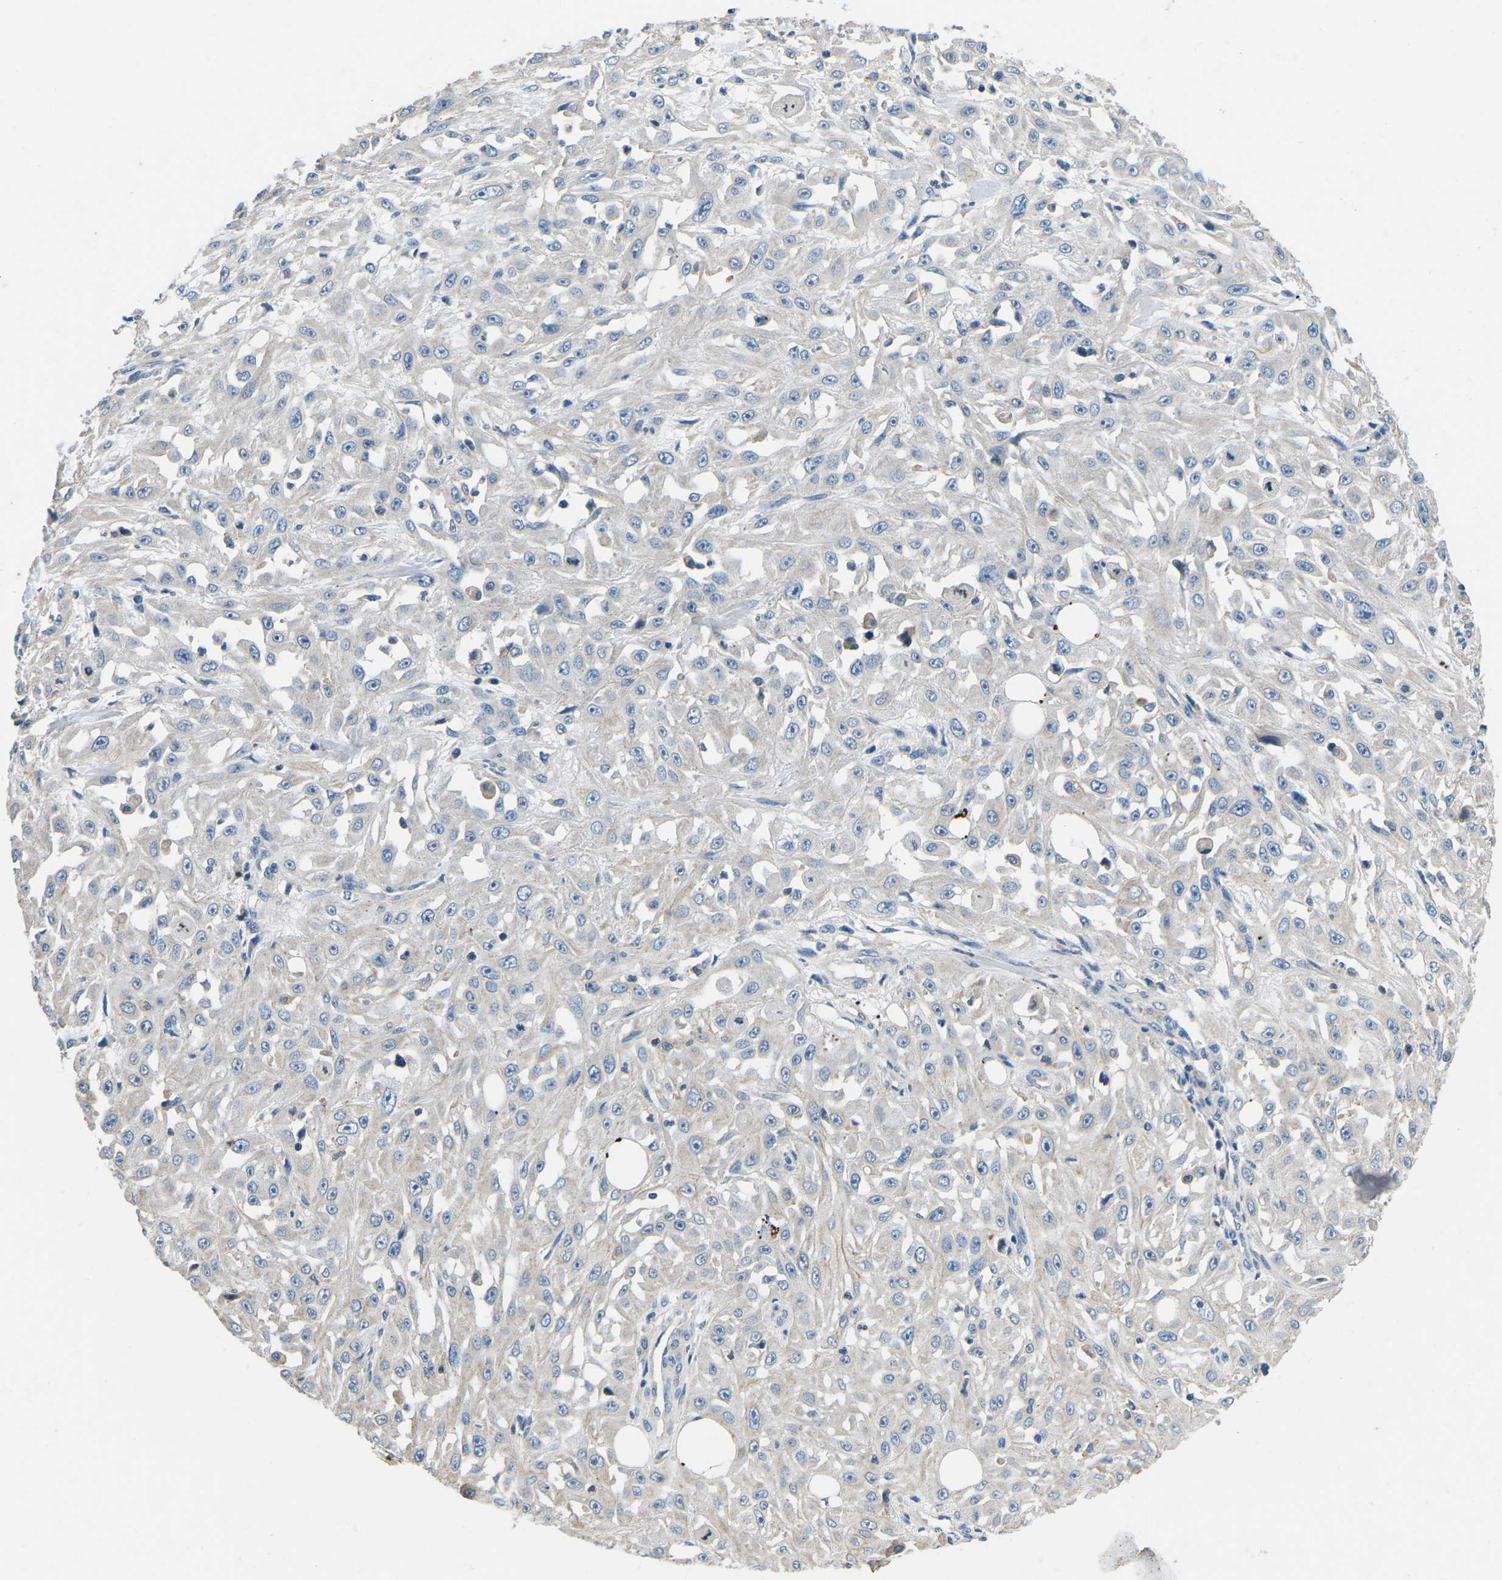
{"staining": {"intensity": "negative", "quantity": "none", "location": "none"}, "tissue": "skin cancer", "cell_type": "Tumor cells", "image_type": "cancer", "snomed": [{"axis": "morphology", "description": "Squamous cell carcinoma, NOS"}, {"axis": "morphology", "description": "Squamous cell carcinoma, metastatic, NOS"}, {"axis": "topography", "description": "Skin"}, {"axis": "topography", "description": "Lymph node"}], "caption": "Immunohistochemical staining of human skin cancer (squamous cell carcinoma) reveals no significant expression in tumor cells.", "gene": "PDCD6IP", "patient": {"sex": "male", "age": 75}}